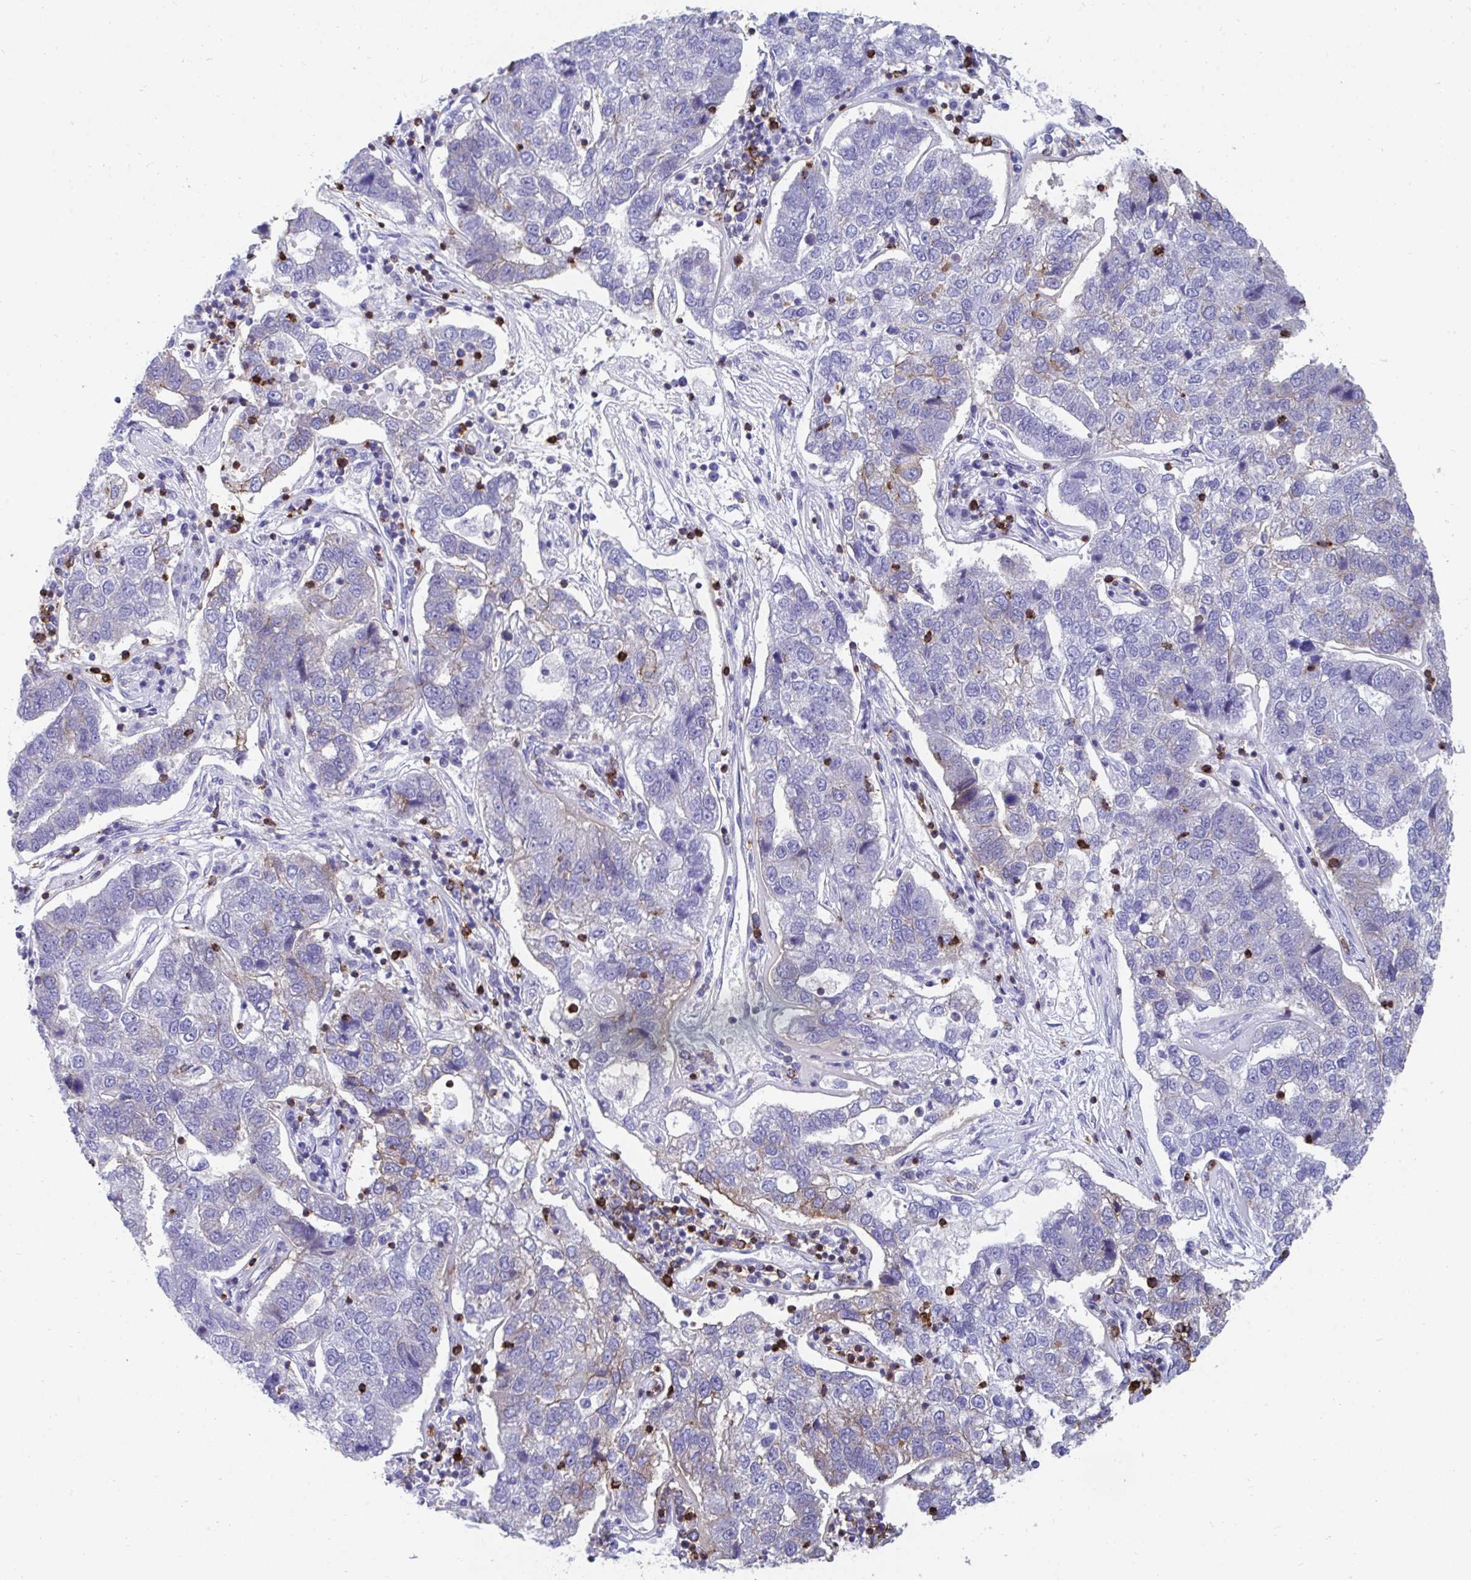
{"staining": {"intensity": "weak", "quantity": "<25%", "location": "cytoplasmic/membranous"}, "tissue": "pancreatic cancer", "cell_type": "Tumor cells", "image_type": "cancer", "snomed": [{"axis": "morphology", "description": "Adenocarcinoma, NOS"}, {"axis": "topography", "description": "Pancreas"}], "caption": "Immunohistochemistry (IHC) photomicrograph of human pancreatic cancer (adenocarcinoma) stained for a protein (brown), which demonstrates no staining in tumor cells. (IHC, brightfield microscopy, high magnification).", "gene": "CD7", "patient": {"sex": "female", "age": 61}}